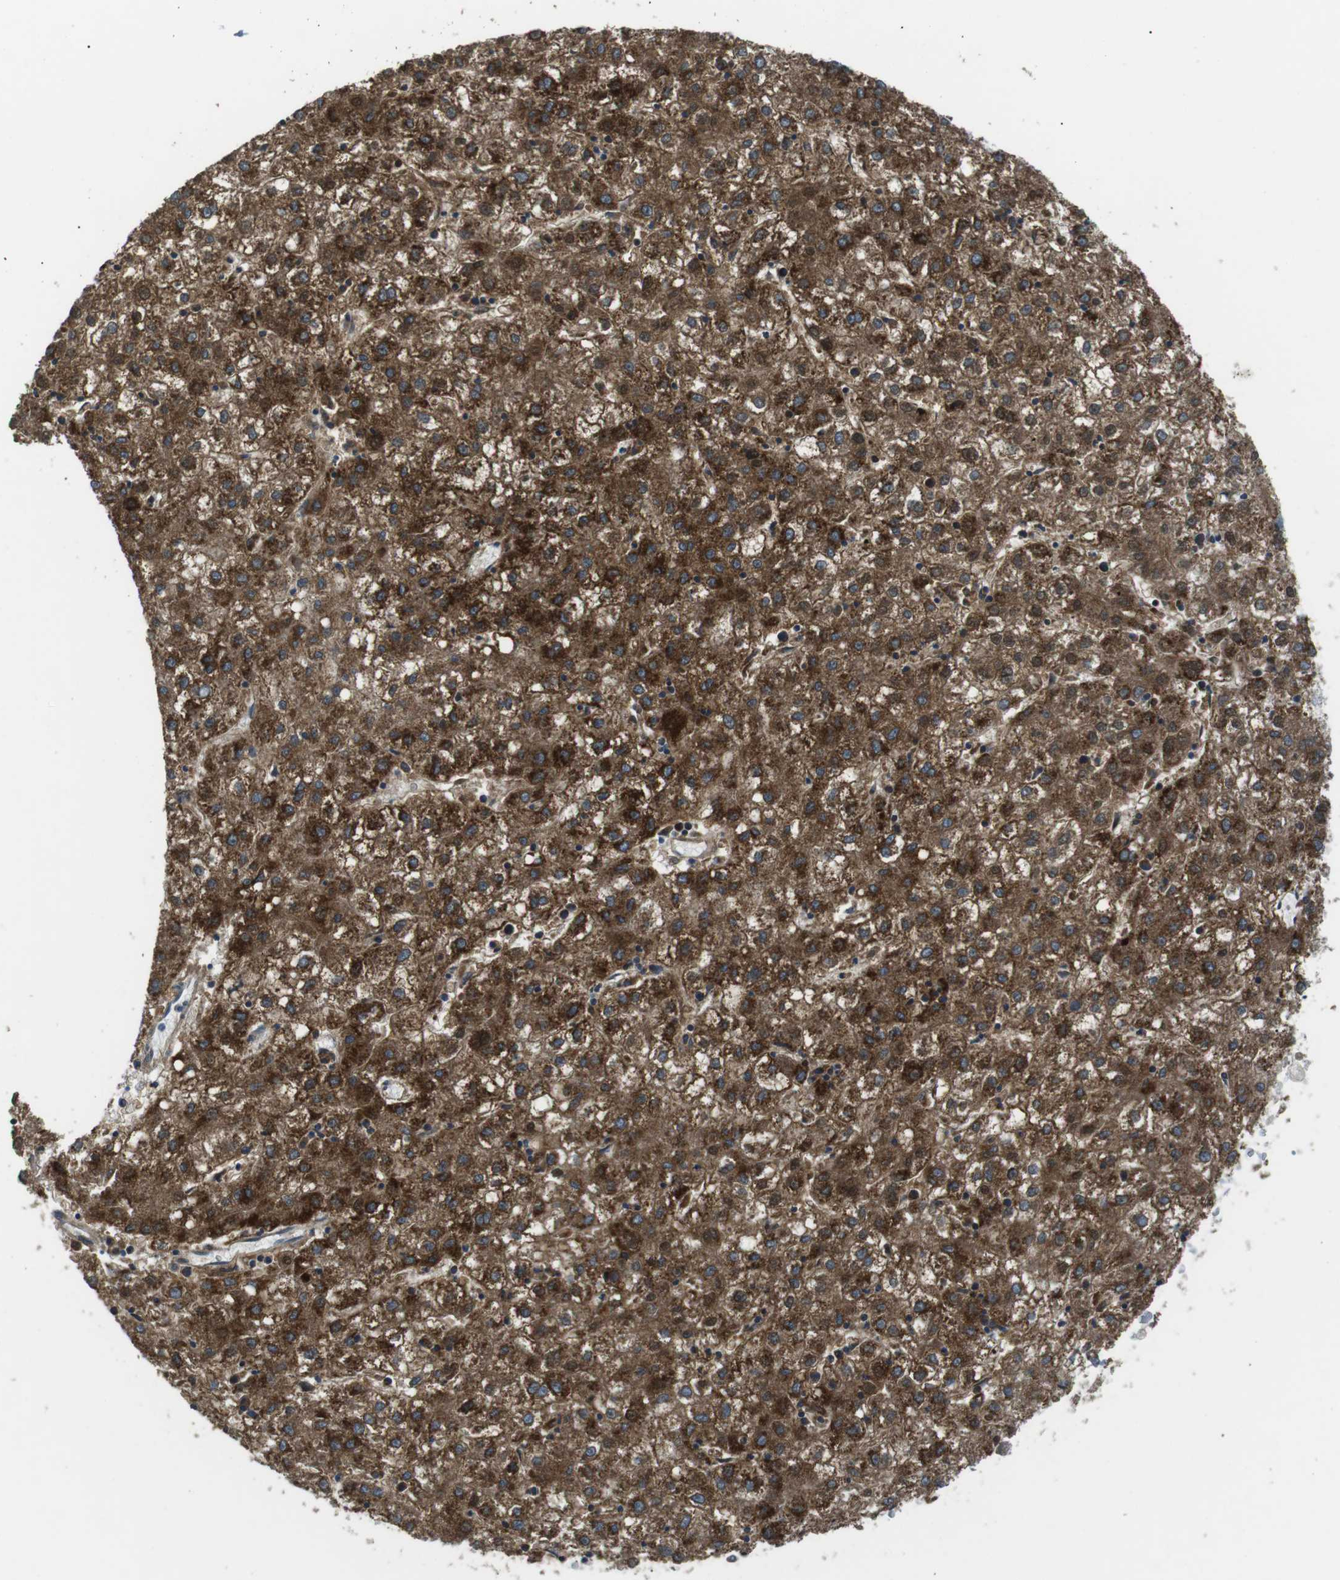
{"staining": {"intensity": "strong", "quantity": ">75%", "location": "cytoplasmic/membranous"}, "tissue": "liver cancer", "cell_type": "Tumor cells", "image_type": "cancer", "snomed": [{"axis": "morphology", "description": "Carcinoma, Hepatocellular, NOS"}, {"axis": "topography", "description": "Liver"}], "caption": "Human liver cancer stained for a protein (brown) exhibits strong cytoplasmic/membranous positive staining in about >75% of tumor cells.", "gene": "BACE1", "patient": {"sex": "male", "age": 72}}